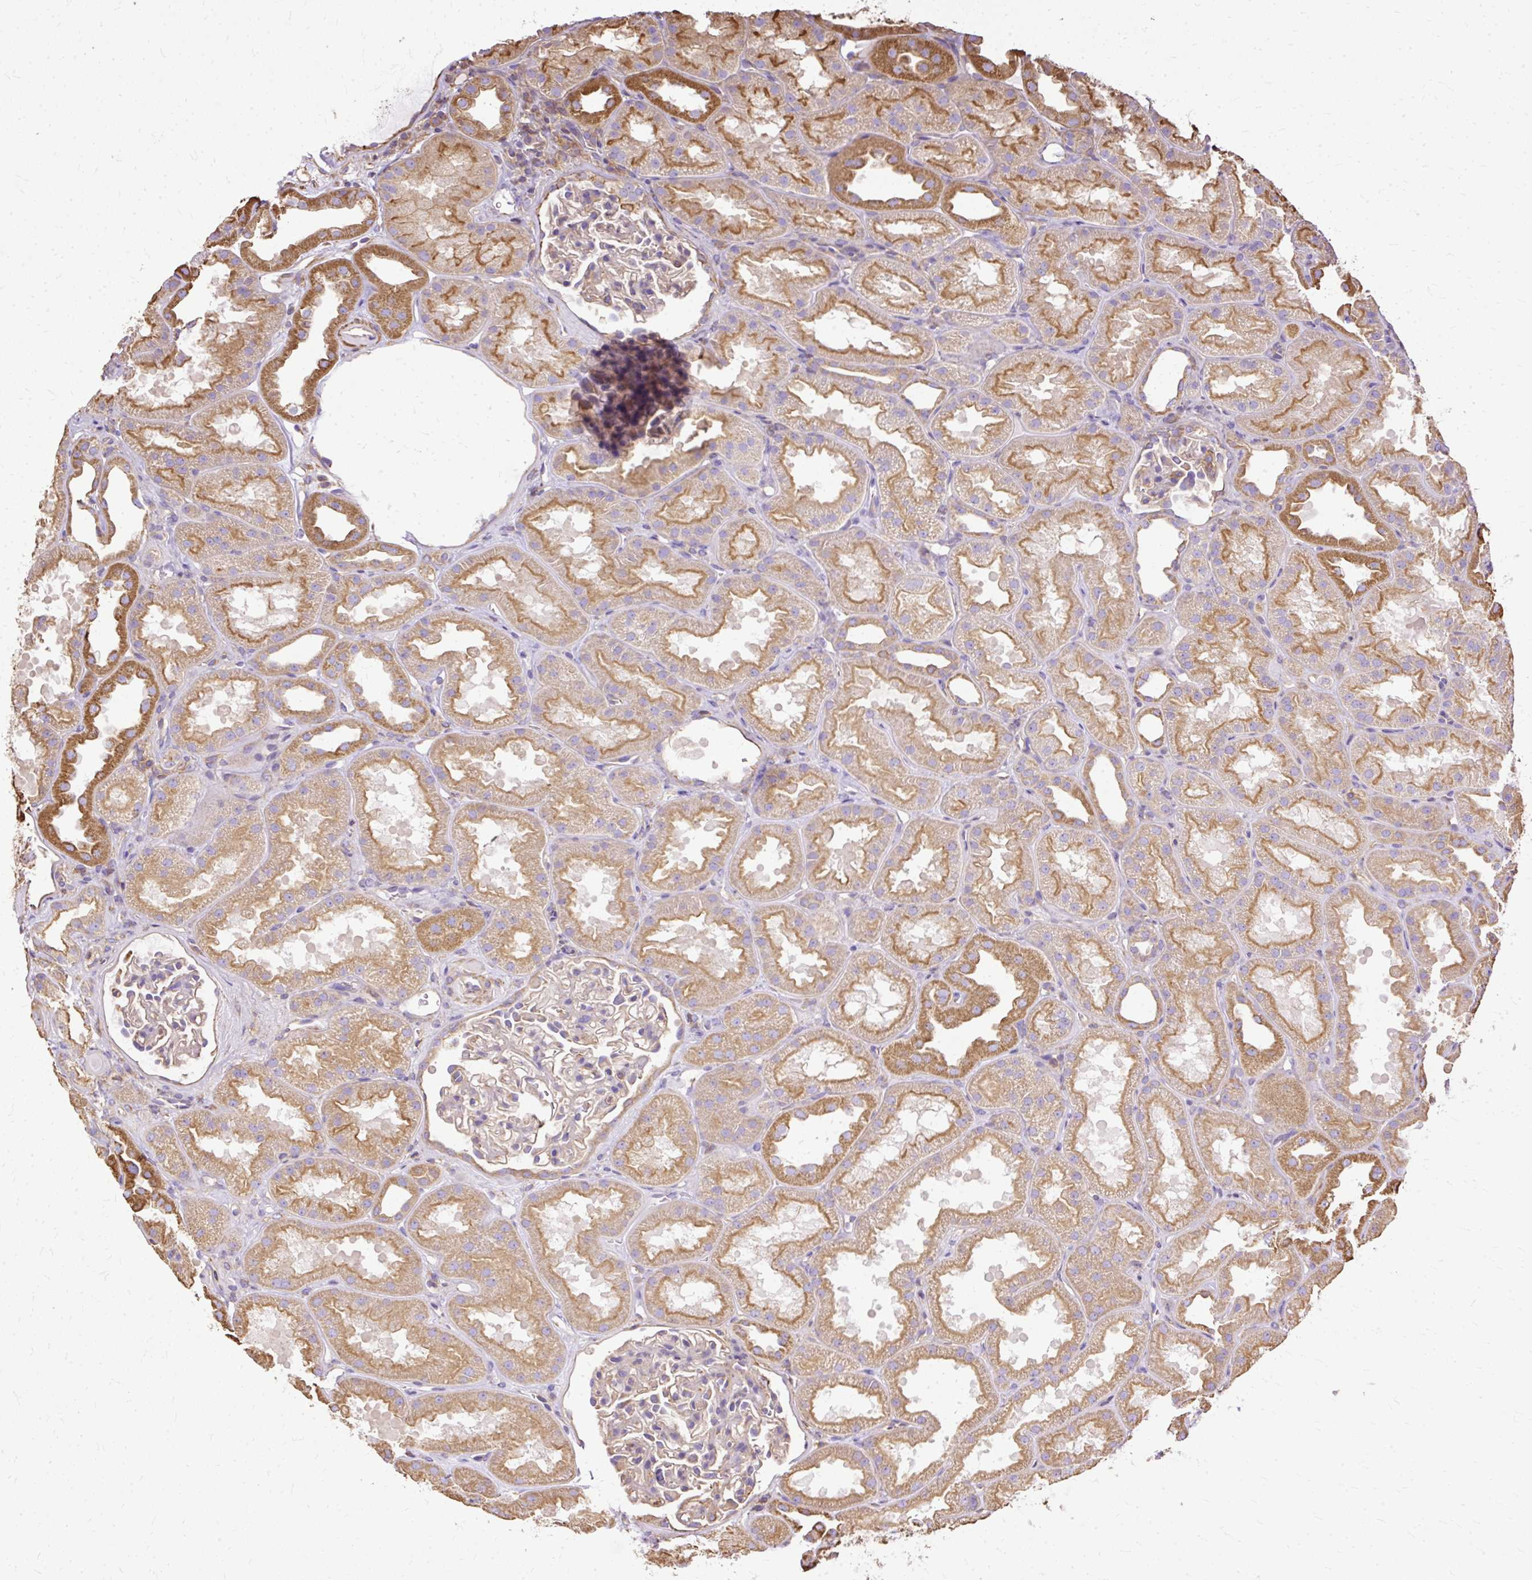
{"staining": {"intensity": "negative", "quantity": "none", "location": "none"}, "tissue": "kidney", "cell_type": "Cells in glomeruli", "image_type": "normal", "snomed": [{"axis": "morphology", "description": "Normal tissue, NOS"}, {"axis": "topography", "description": "Kidney"}], "caption": "High magnification brightfield microscopy of unremarkable kidney stained with DAB (3,3'-diaminobenzidine) (brown) and counterstained with hematoxylin (blue): cells in glomeruli show no significant positivity.", "gene": "KLHL11", "patient": {"sex": "male", "age": 61}}